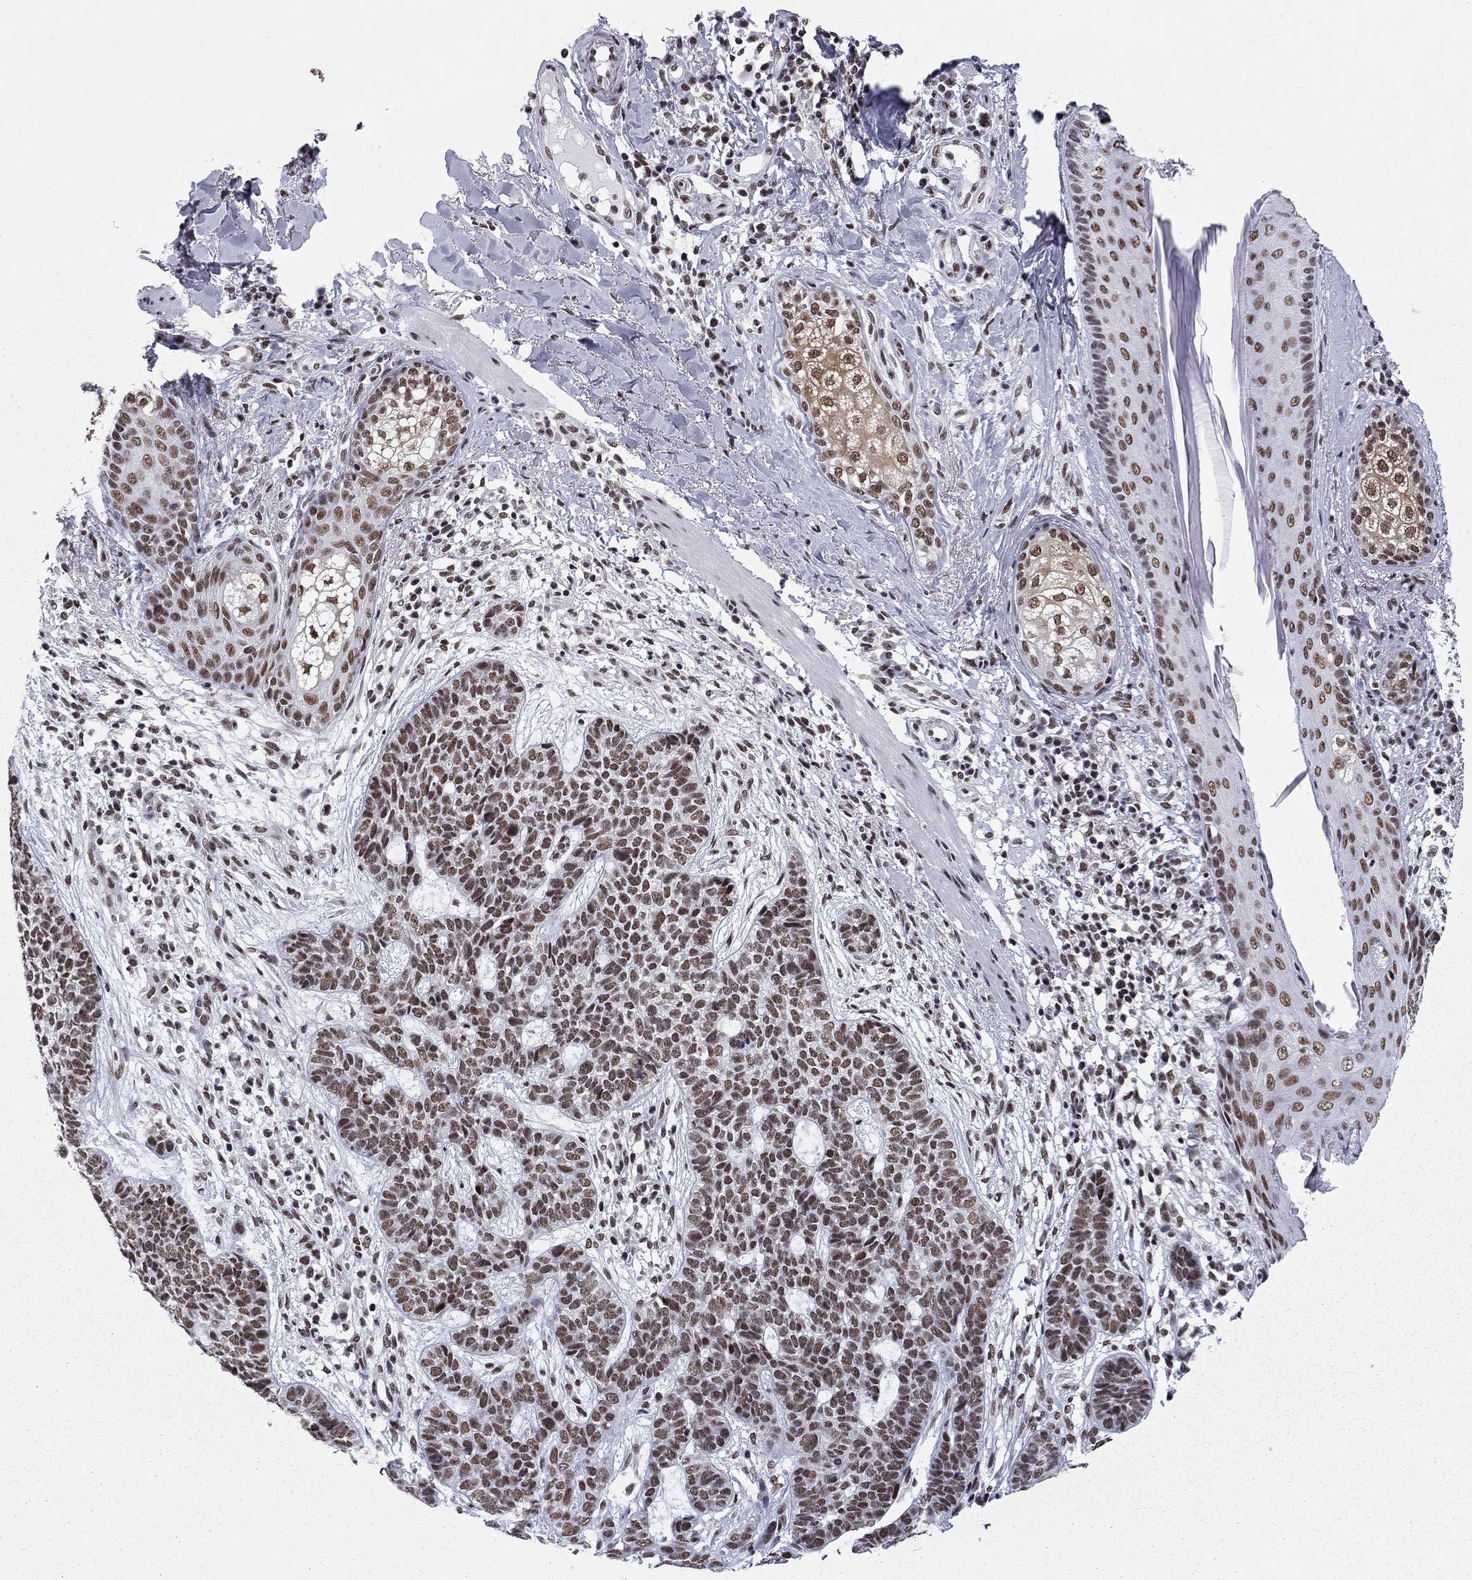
{"staining": {"intensity": "moderate", "quantity": ">75%", "location": "nuclear"}, "tissue": "skin cancer", "cell_type": "Tumor cells", "image_type": "cancer", "snomed": [{"axis": "morphology", "description": "Squamous cell carcinoma, NOS"}, {"axis": "topography", "description": "Skin"}], "caption": "Approximately >75% of tumor cells in human skin squamous cell carcinoma exhibit moderate nuclear protein expression as visualized by brown immunohistochemical staining.", "gene": "ETV5", "patient": {"sex": "male", "age": 88}}